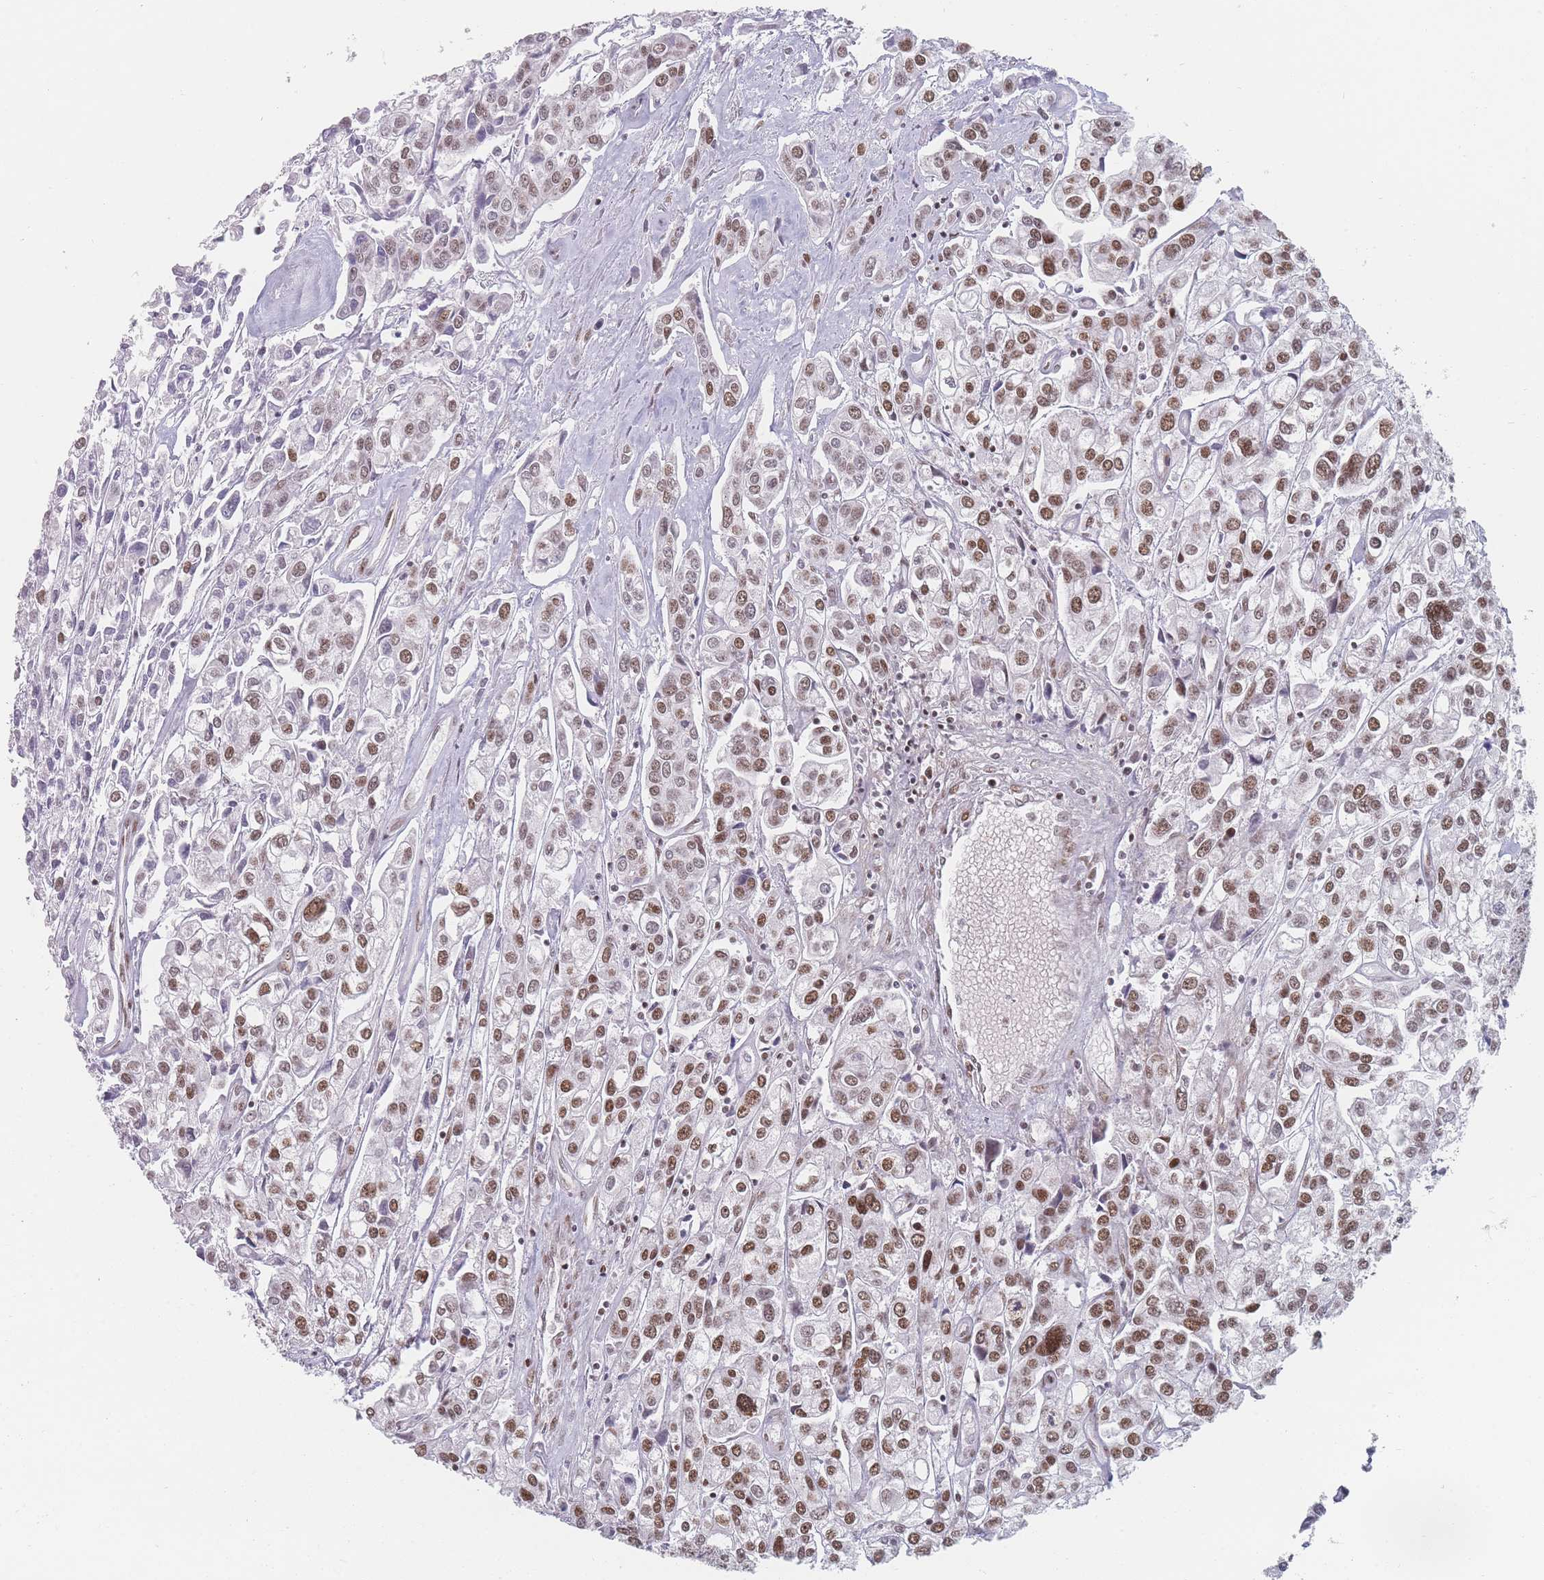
{"staining": {"intensity": "moderate", "quantity": "25%-75%", "location": "nuclear"}, "tissue": "urothelial cancer", "cell_type": "Tumor cells", "image_type": "cancer", "snomed": [{"axis": "morphology", "description": "Urothelial carcinoma, High grade"}, {"axis": "topography", "description": "Urinary bladder"}], "caption": "This is a histology image of immunohistochemistry (IHC) staining of urothelial cancer, which shows moderate expression in the nuclear of tumor cells.", "gene": "SAFB2", "patient": {"sex": "male", "age": 67}}